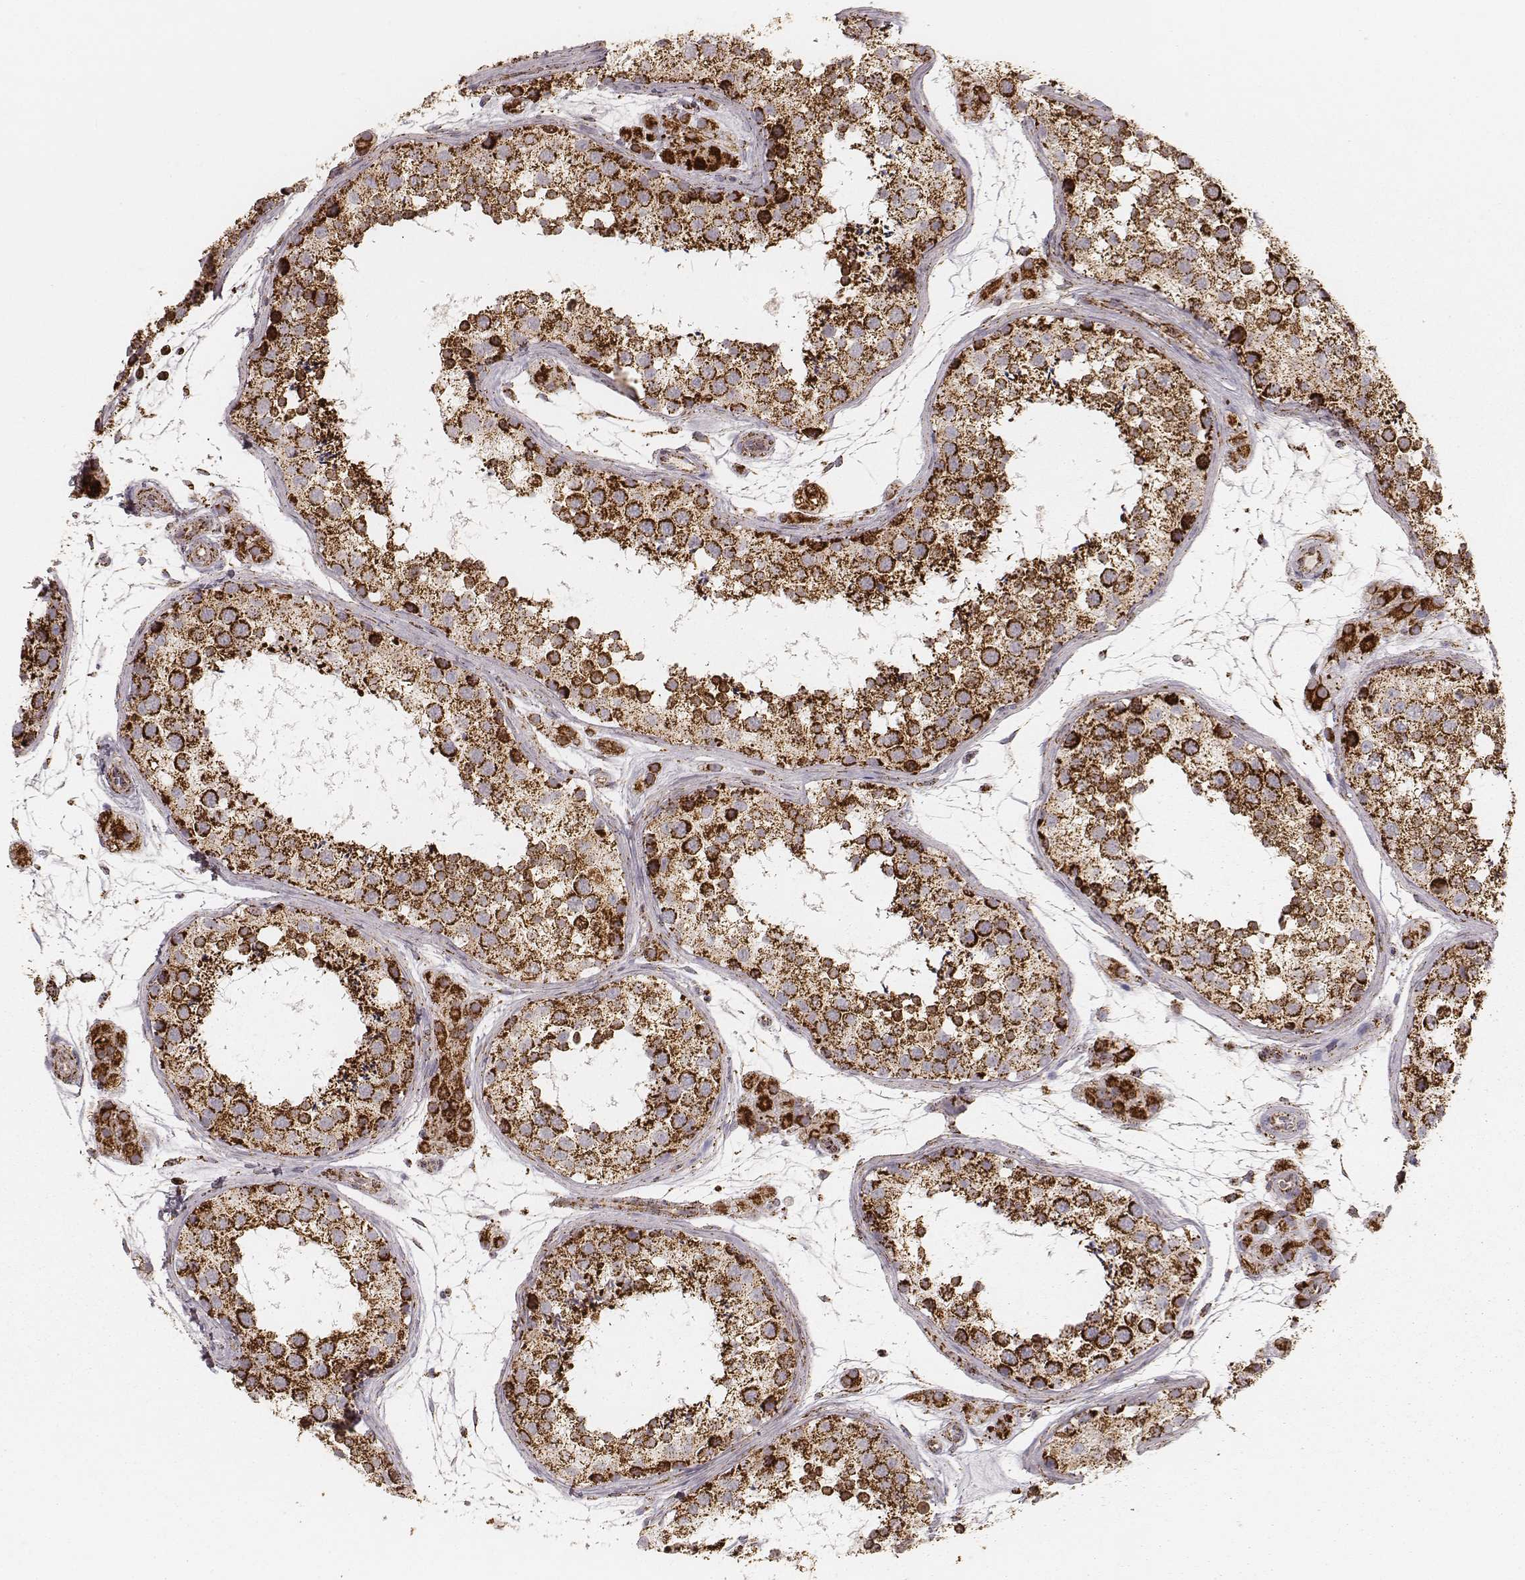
{"staining": {"intensity": "strong", "quantity": ">75%", "location": "cytoplasmic/membranous"}, "tissue": "testis", "cell_type": "Cells in seminiferous ducts", "image_type": "normal", "snomed": [{"axis": "morphology", "description": "Normal tissue, NOS"}, {"axis": "topography", "description": "Testis"}], "caption": "Cells in seminiferous ducts demonstrate high levels of strong cytoplasmic/membranous staining in about >75% of cells in benign human testis.", "gene": "CS", "patient": {"sex": "male", "age": 41}}